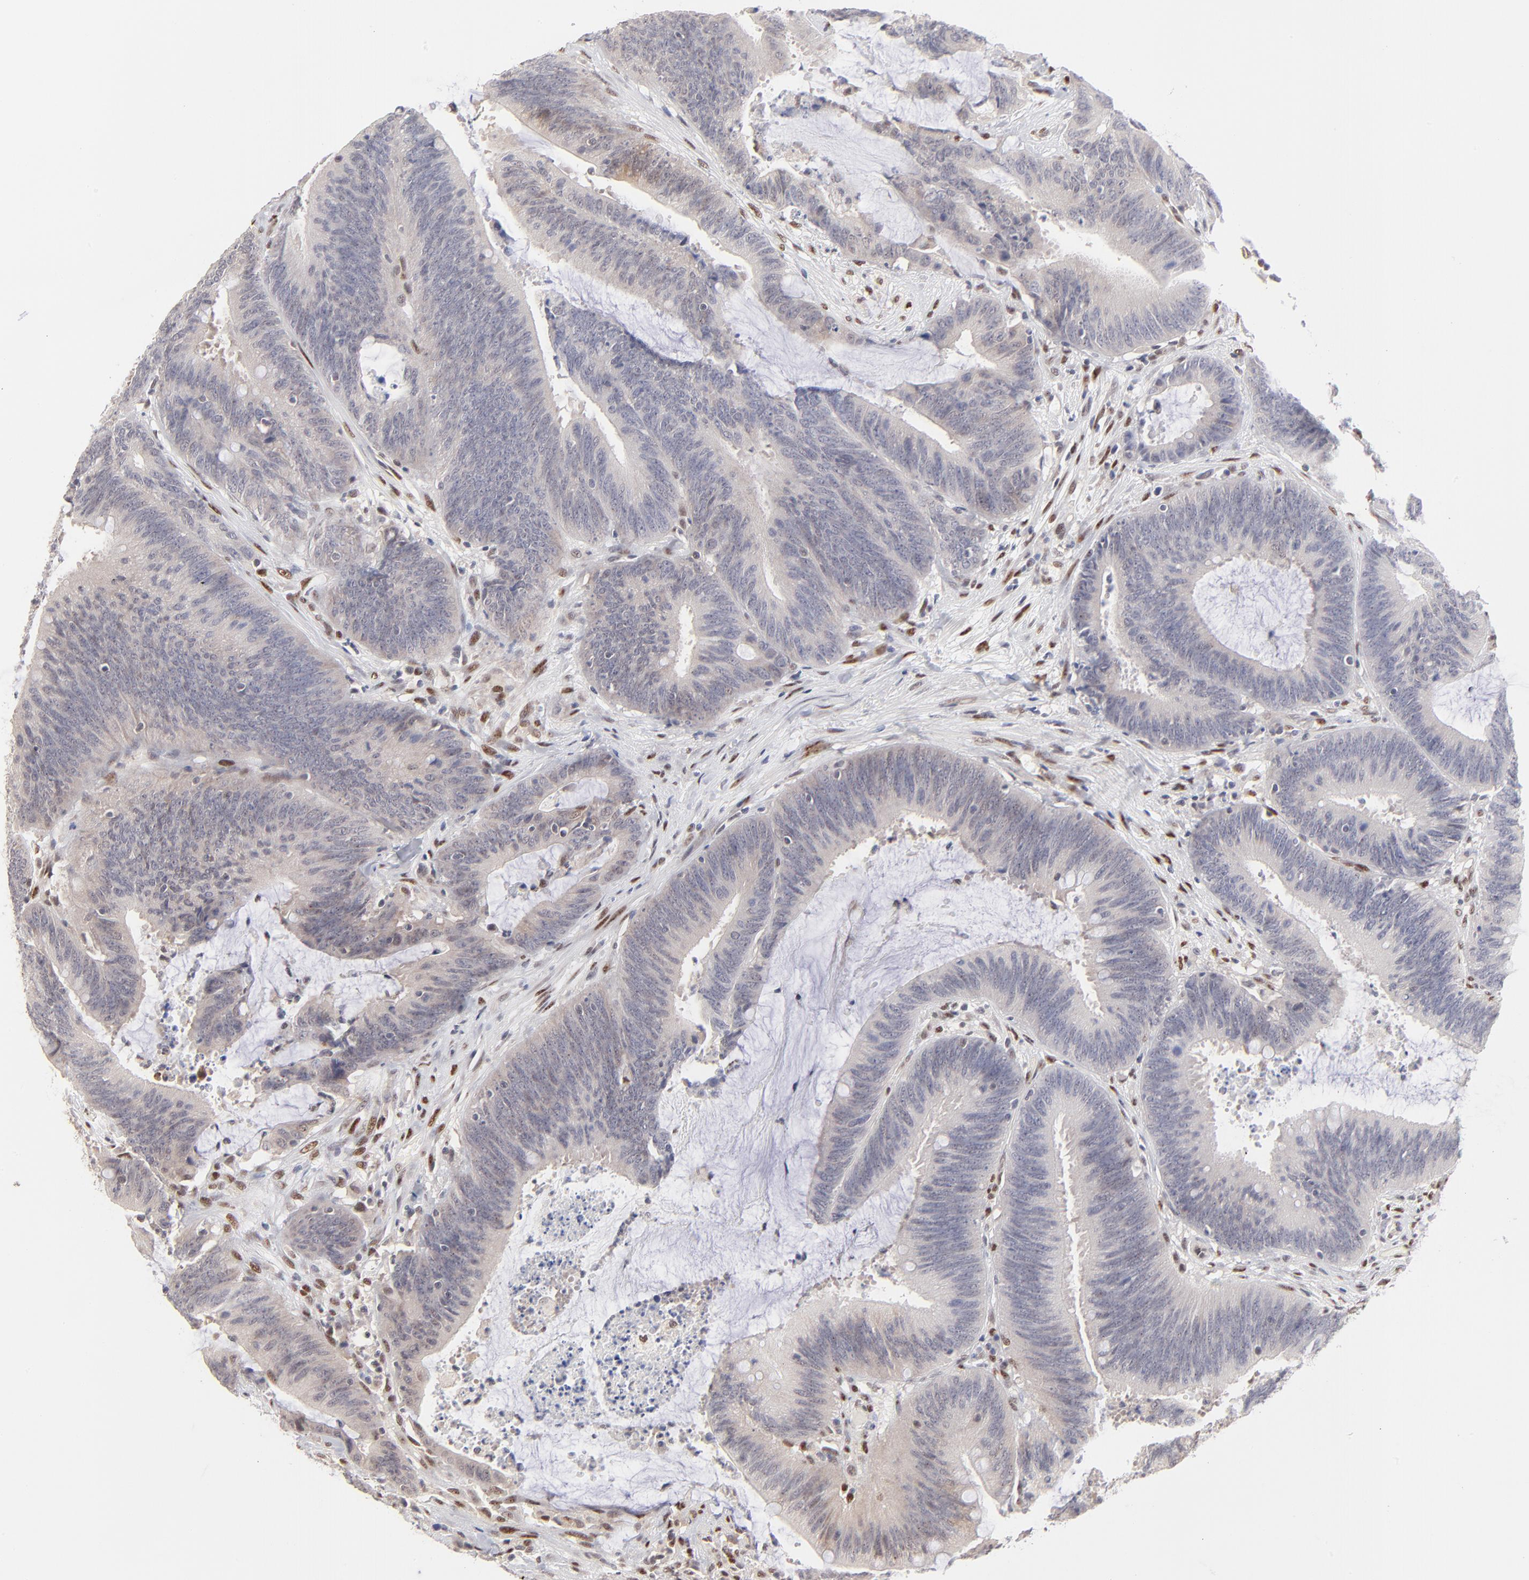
{"staining": {"intensity": "negative", "quantity": "none", "location": "none"}, "tissue": "colorectal cancer", "cell_type": "Tumor cells", "image_type": "cancer", "snomed": [{"axis": "morphology", "description": "Adenocarcinoma, NOS"}, {"axis": "topography", "description": "Rectum"}], "caption": "A high-resolution micrograph shows immunohistochemistry (IHC) staining of colorectal cancer (adenocarcinoma), which exhibits no significant expression in tumor cells. The staining was performed using DAB to visualize the protein expression in brown, while the nuclei were stained in blue with hematoxylin (Magnification: 20x).", "gene": "STAT3", "patient": {"sex": "female", "age": 66}}